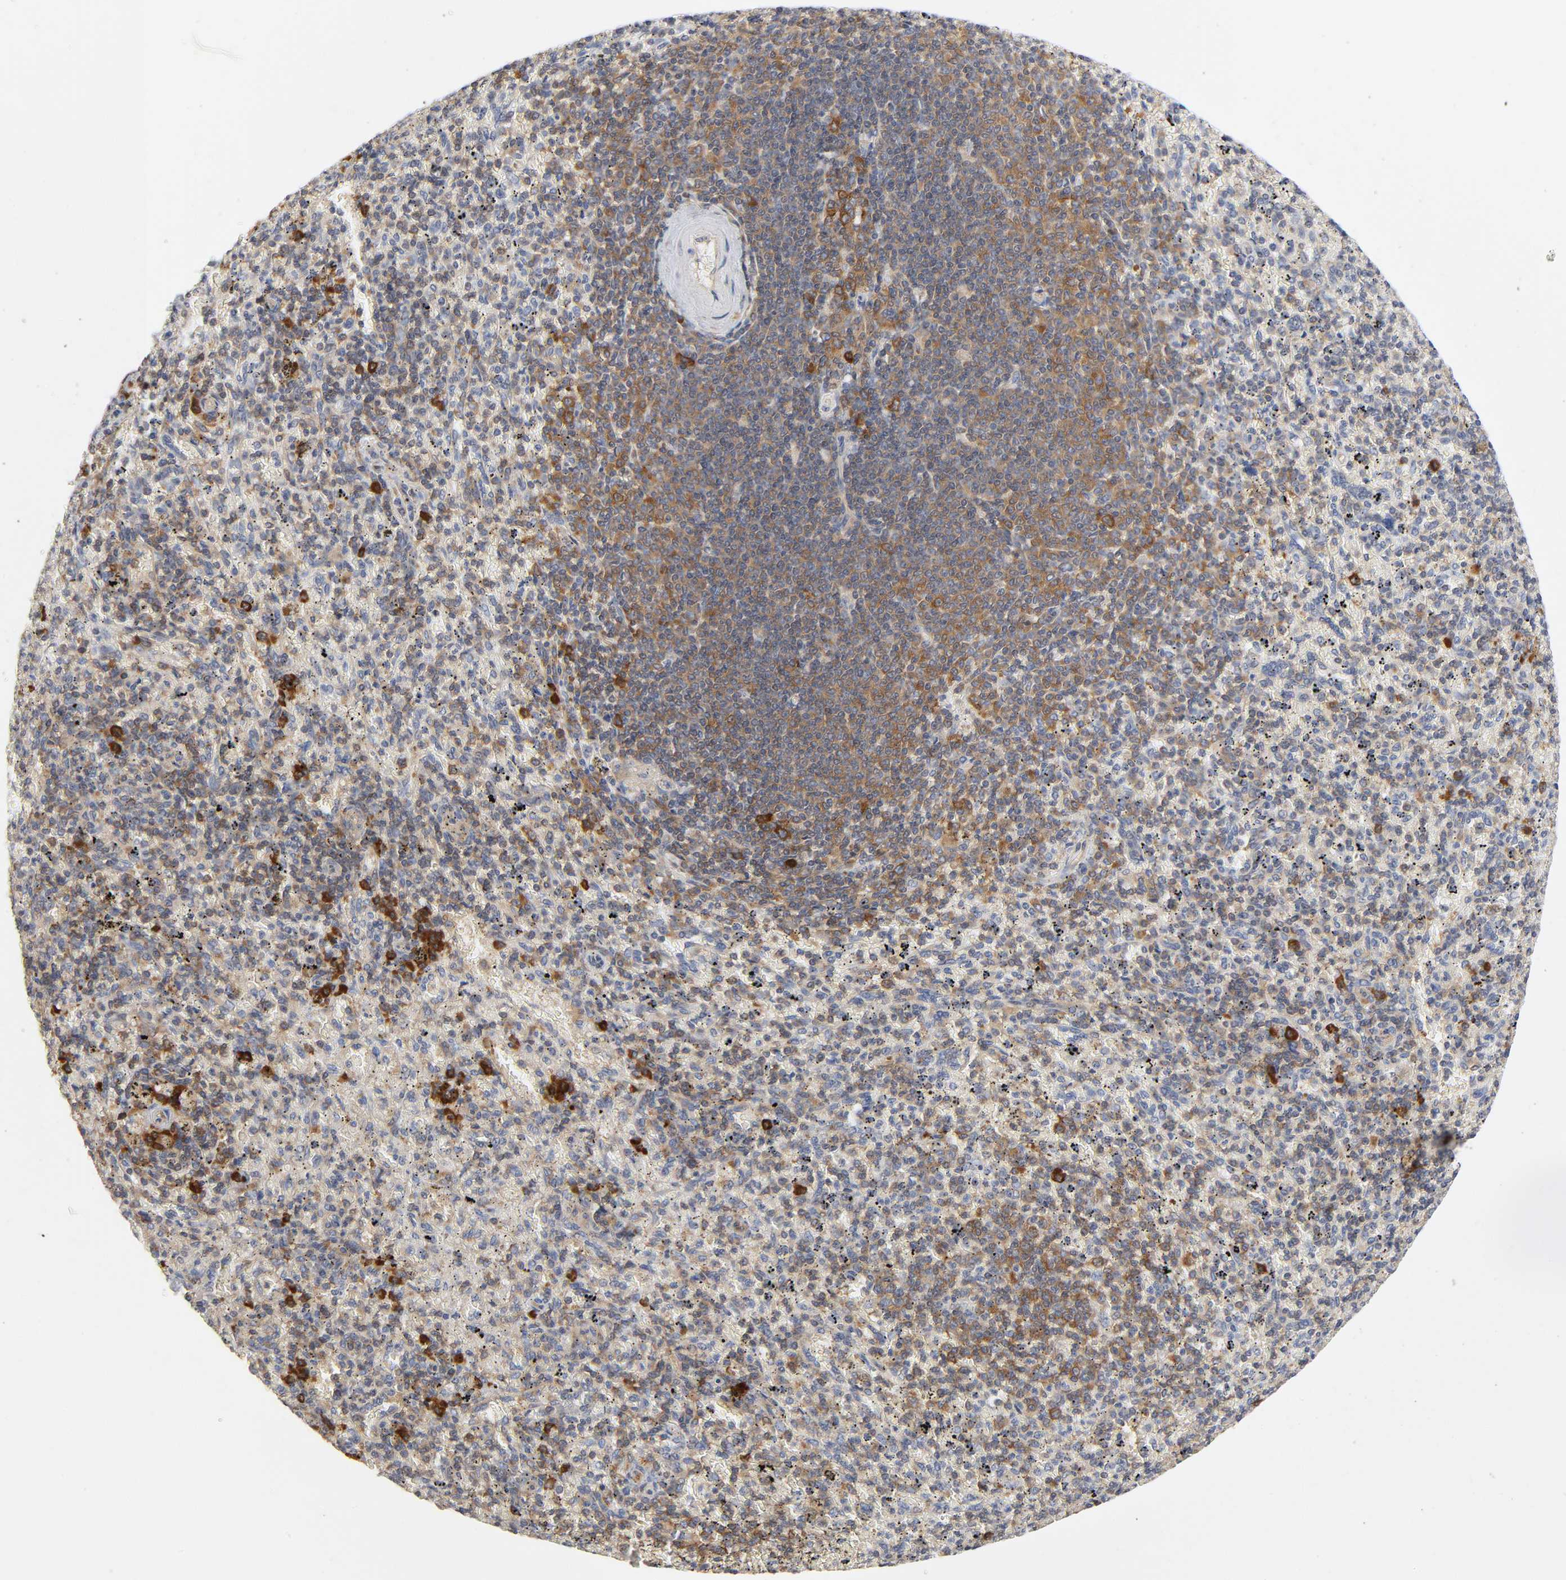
{"staining": {"intensity": "moderate", "quantity": "25%-75%", "location": "cytoplasmic/membranous"}, "tissue": "spleen", "cell_type": "Cells in red pulp", "image_type": "normal", "snomed": [{"axis": "morphology", "description": "Normal tissue, NOS"}, {"axis": "topography", "description": "Spleen"}], "caption": "A micrograph of spleen stained for a protein exhibits moderate cytoplasmic/membranous brown staining in cells in red pulp.", "gene": "IQCJ", "patient": {"sex": "female", "age": 43}}